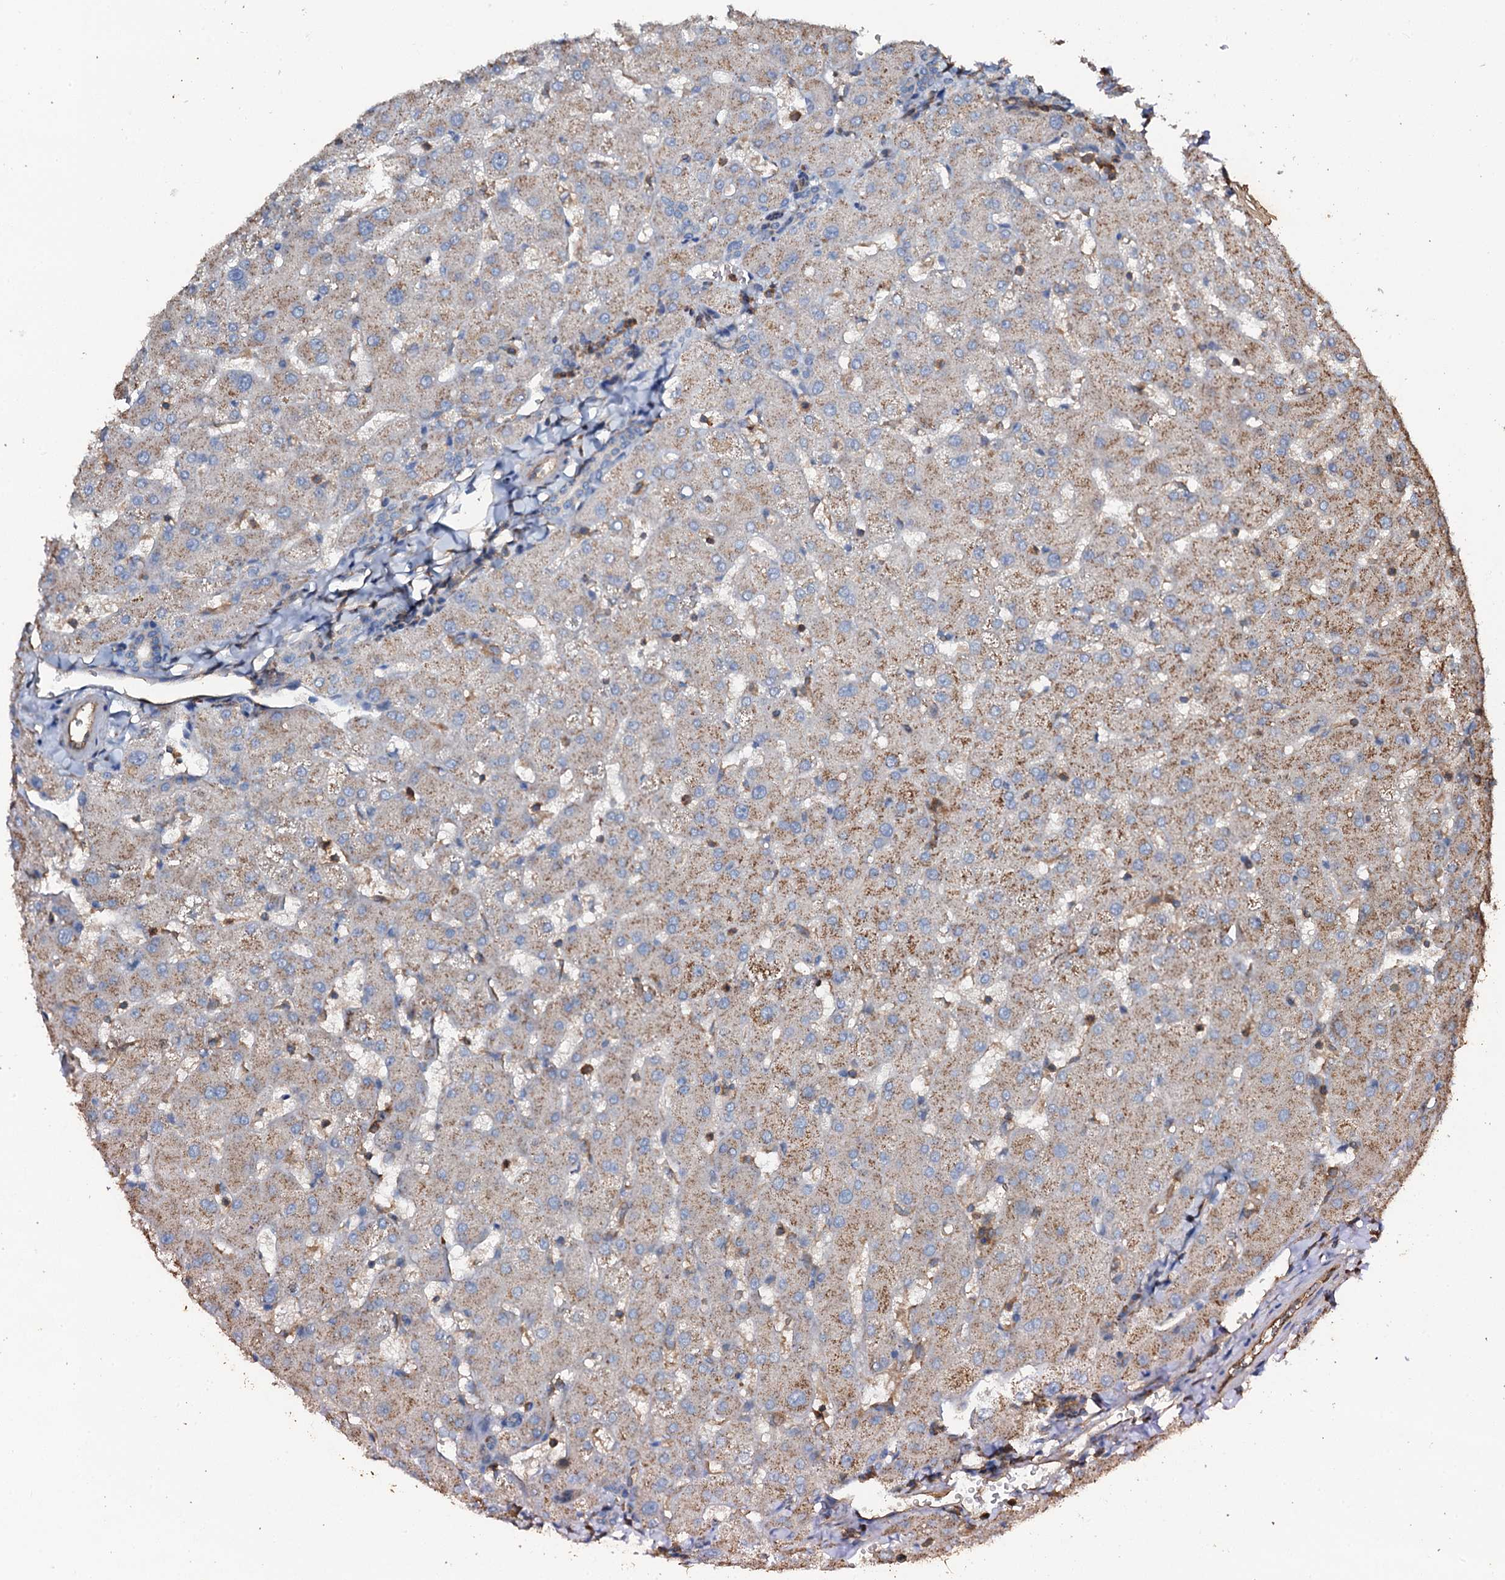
{"staining": {"intensity": "negative", "quantity": "none", "location": "none"}, "tissue": "liver", "cell_type": "Cholangiocytes", "image_type": "normal", "snomed": [{"axis": "morphology", "description": "Normal tissue, NOS"}, {"axis": "topography", "description": "Liver"}], "caption": "IHC micrograph of unremarkable liver: liver stained with DAB (3,3'-diaminobenzidine) demonstrates no significant protein staining in cholangiocytes.", "gene": "GRK2", "patient": {"sex": "female", "age": 63}}